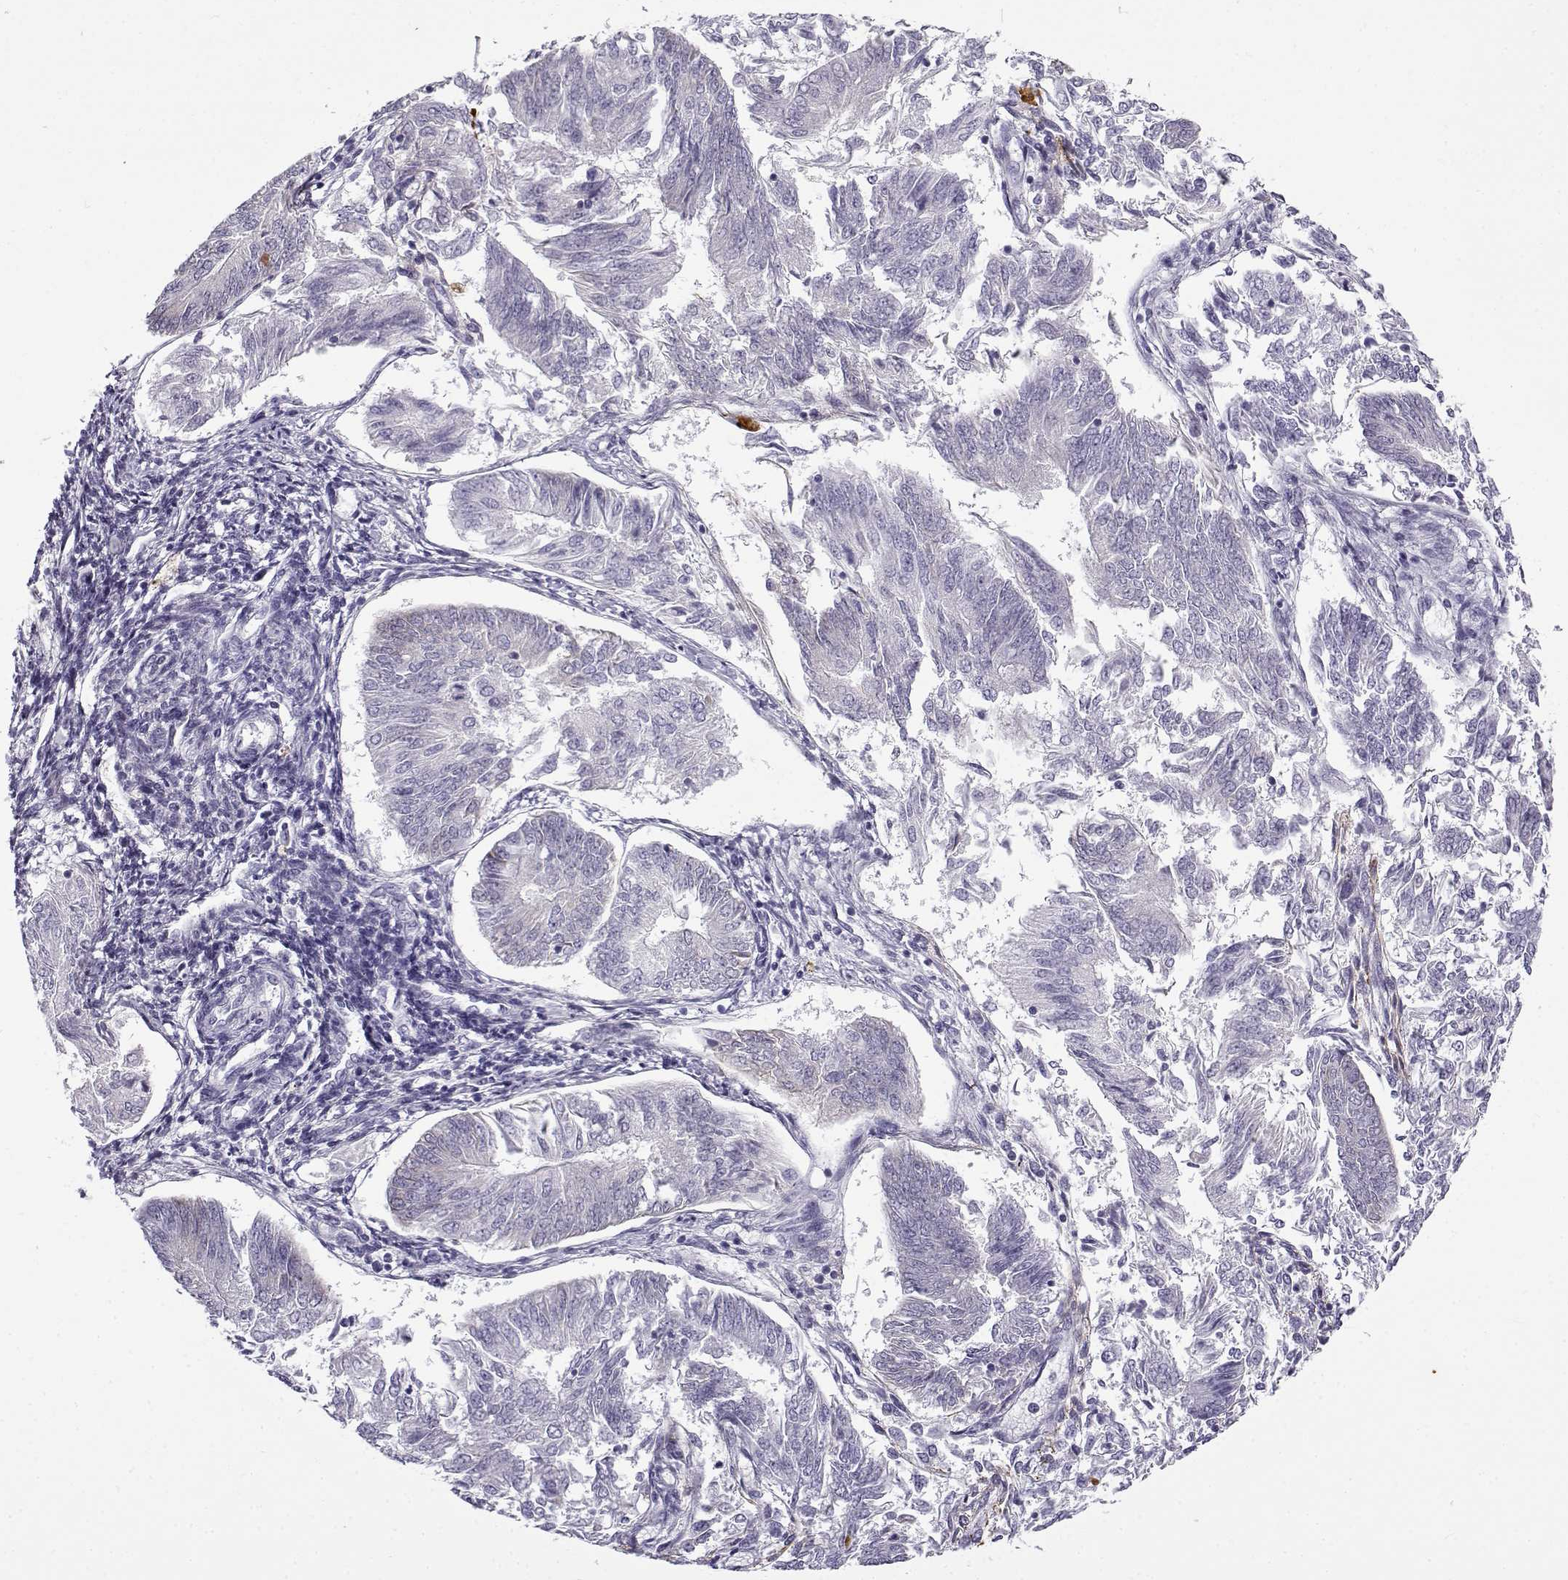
{"staining": {"intensity": "negative", "quantity": "none", "location": "none"}, "tissue": "endometrial cancer", "cell_type": "Tumor cells", "image_type": "cancer", "snomed": [{"axis": "morphology", "description": "Adenocarcinoma, NOS"}, {"axis": "topography", "description": "Endometrium"}], "caption": "A photomicrograph of human endometrial cancer is negative for staining in tumor cells.", "gene": "GTSF1L", "patient": {"sex": "female", "age": 58}}